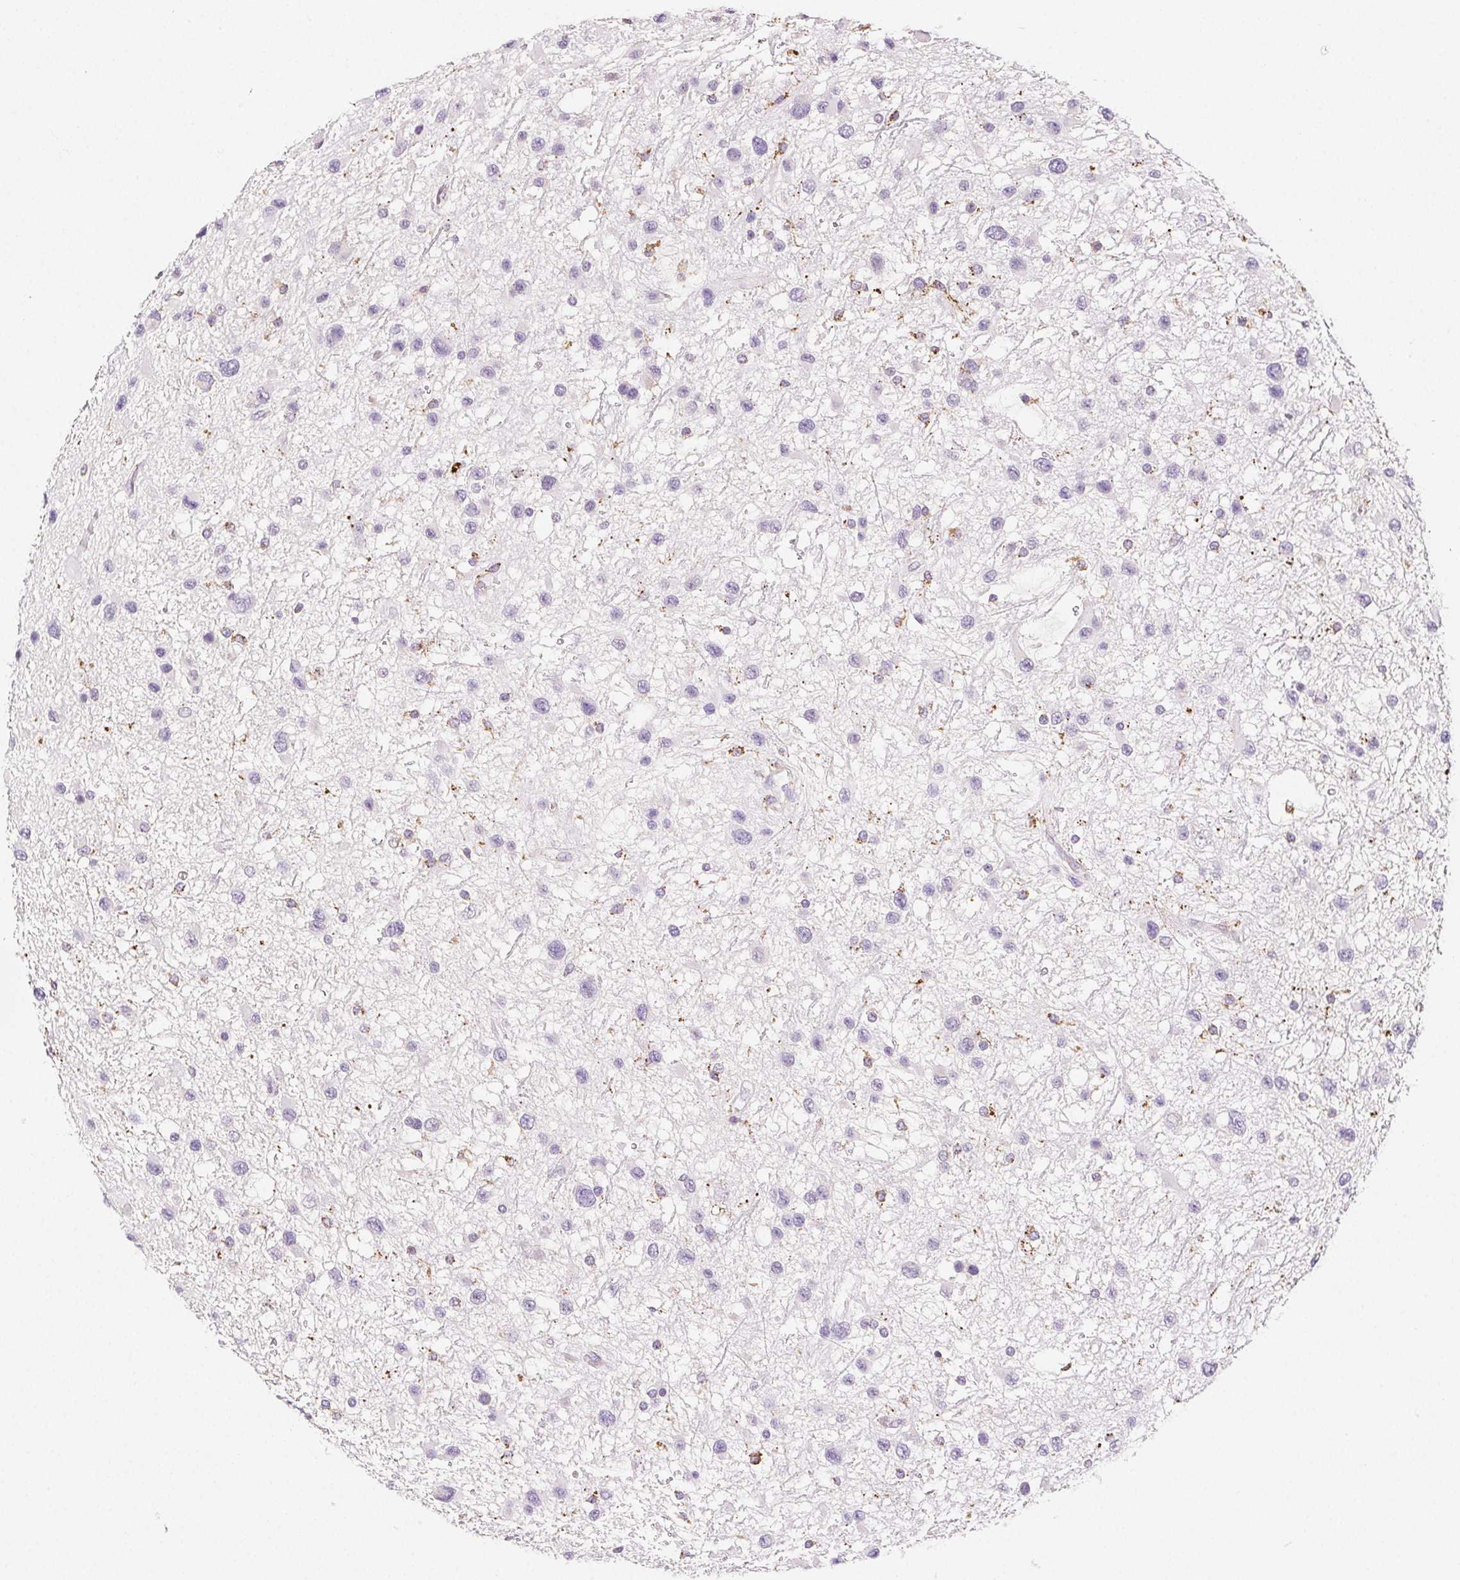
{"staining": {"intensity": "negative", "quantity": "none", "location": "none"}, "tissue": "glioma", "cell_type": "Tumor cells", "image_type": "cancer", "snomed": [{"axis": "morphology", "description": "Glioma, malignant, Low grade"}, {"axis": "topography", "description": "Brain"}], "caption": "Human glioma stained for a protein using immunohistochemistry shows no staining in tumor cells.", "gene": "LIPA", "patient": {"sex": "female", "age": 32}}